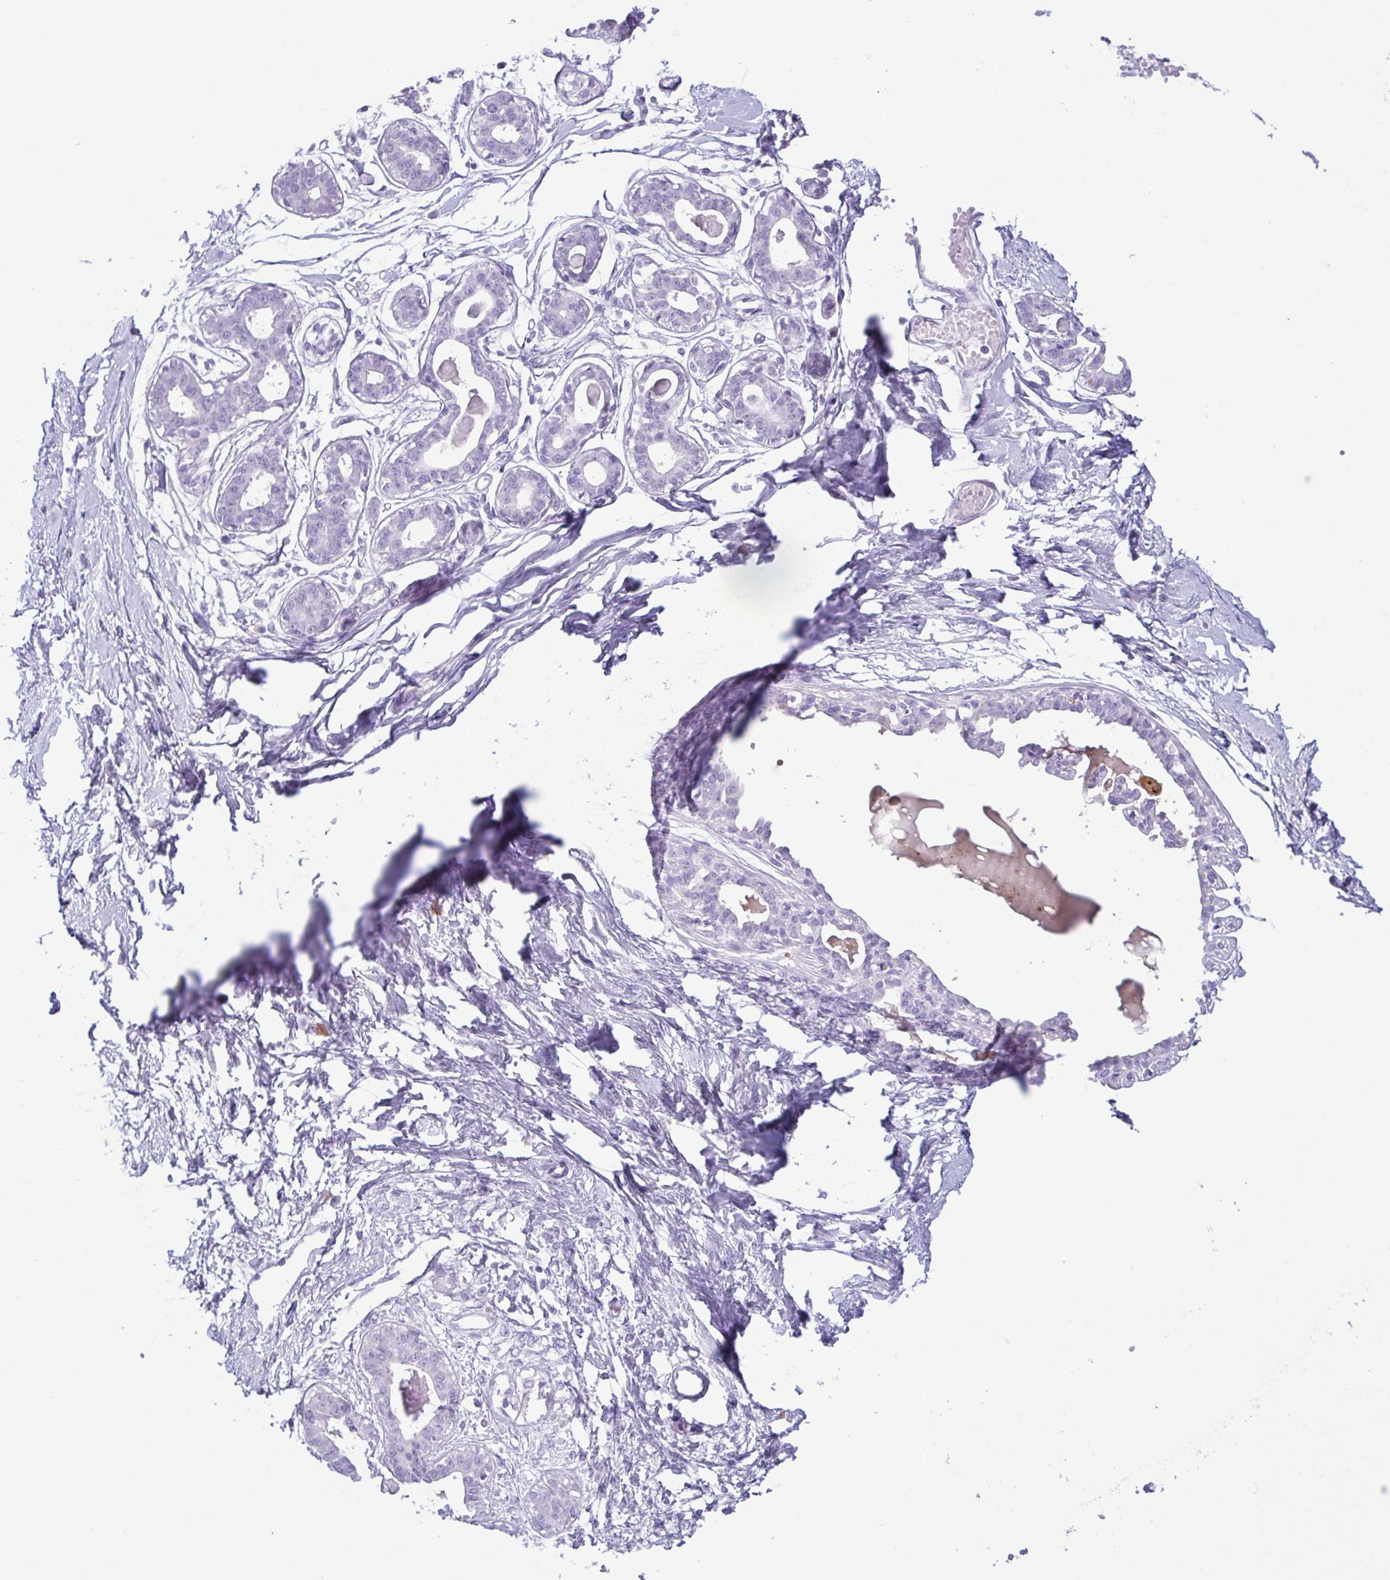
{"staining": {"intensity": "negative", "quantity": "none", "location": "none"}, "tissue": "breast", "cell_type": "Adipocytes", "image_type": "normal", "snomed": [{"axis": "morphology", "description": "Normal tissue, NOS"}, {"axis": "topography", "description": "Breast"}], "caption": "A high-resolution photomicrograph shows immunohistochemistry staining of benign breast, which reveals no significant staining in adipocytes.", "gene": "LTF", "patient": {"sex": "female", "age": 45}}